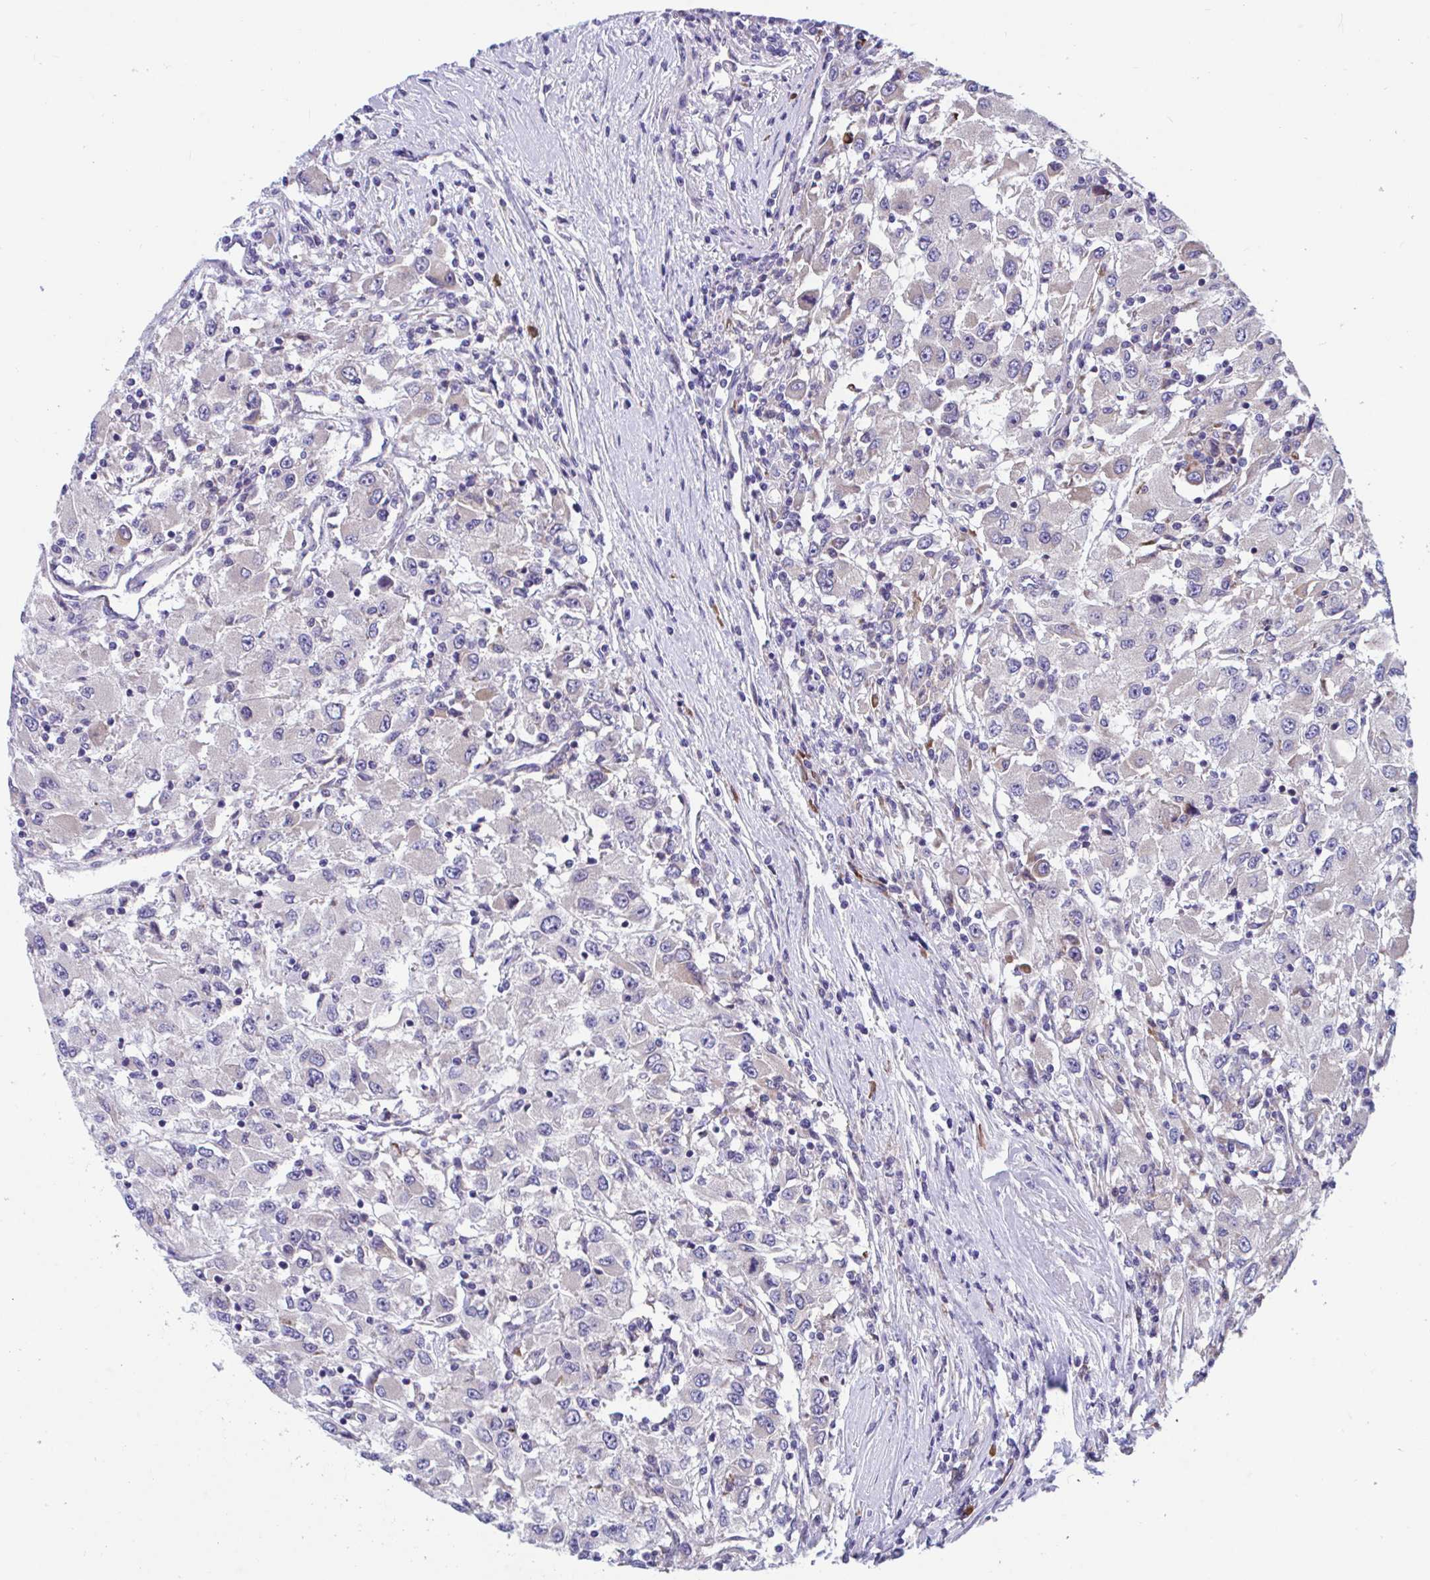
{"staining": {"intensity": "negative", "quantity": "none", "location": "none"}, "tissue": "renal cancer", "cell_type": "Tumor cells", "image_type": "cancer", "snomed": [{"axis": "morphology", "description": "Adenocarcinoma, NOS"}, {"axis": "topography", "description": "Kidney"}], "caption": "Tumor cells show no significant positivity in renal cancer.", "gene": "WBP1", "patient": {"sex": "female", "age": 67}}